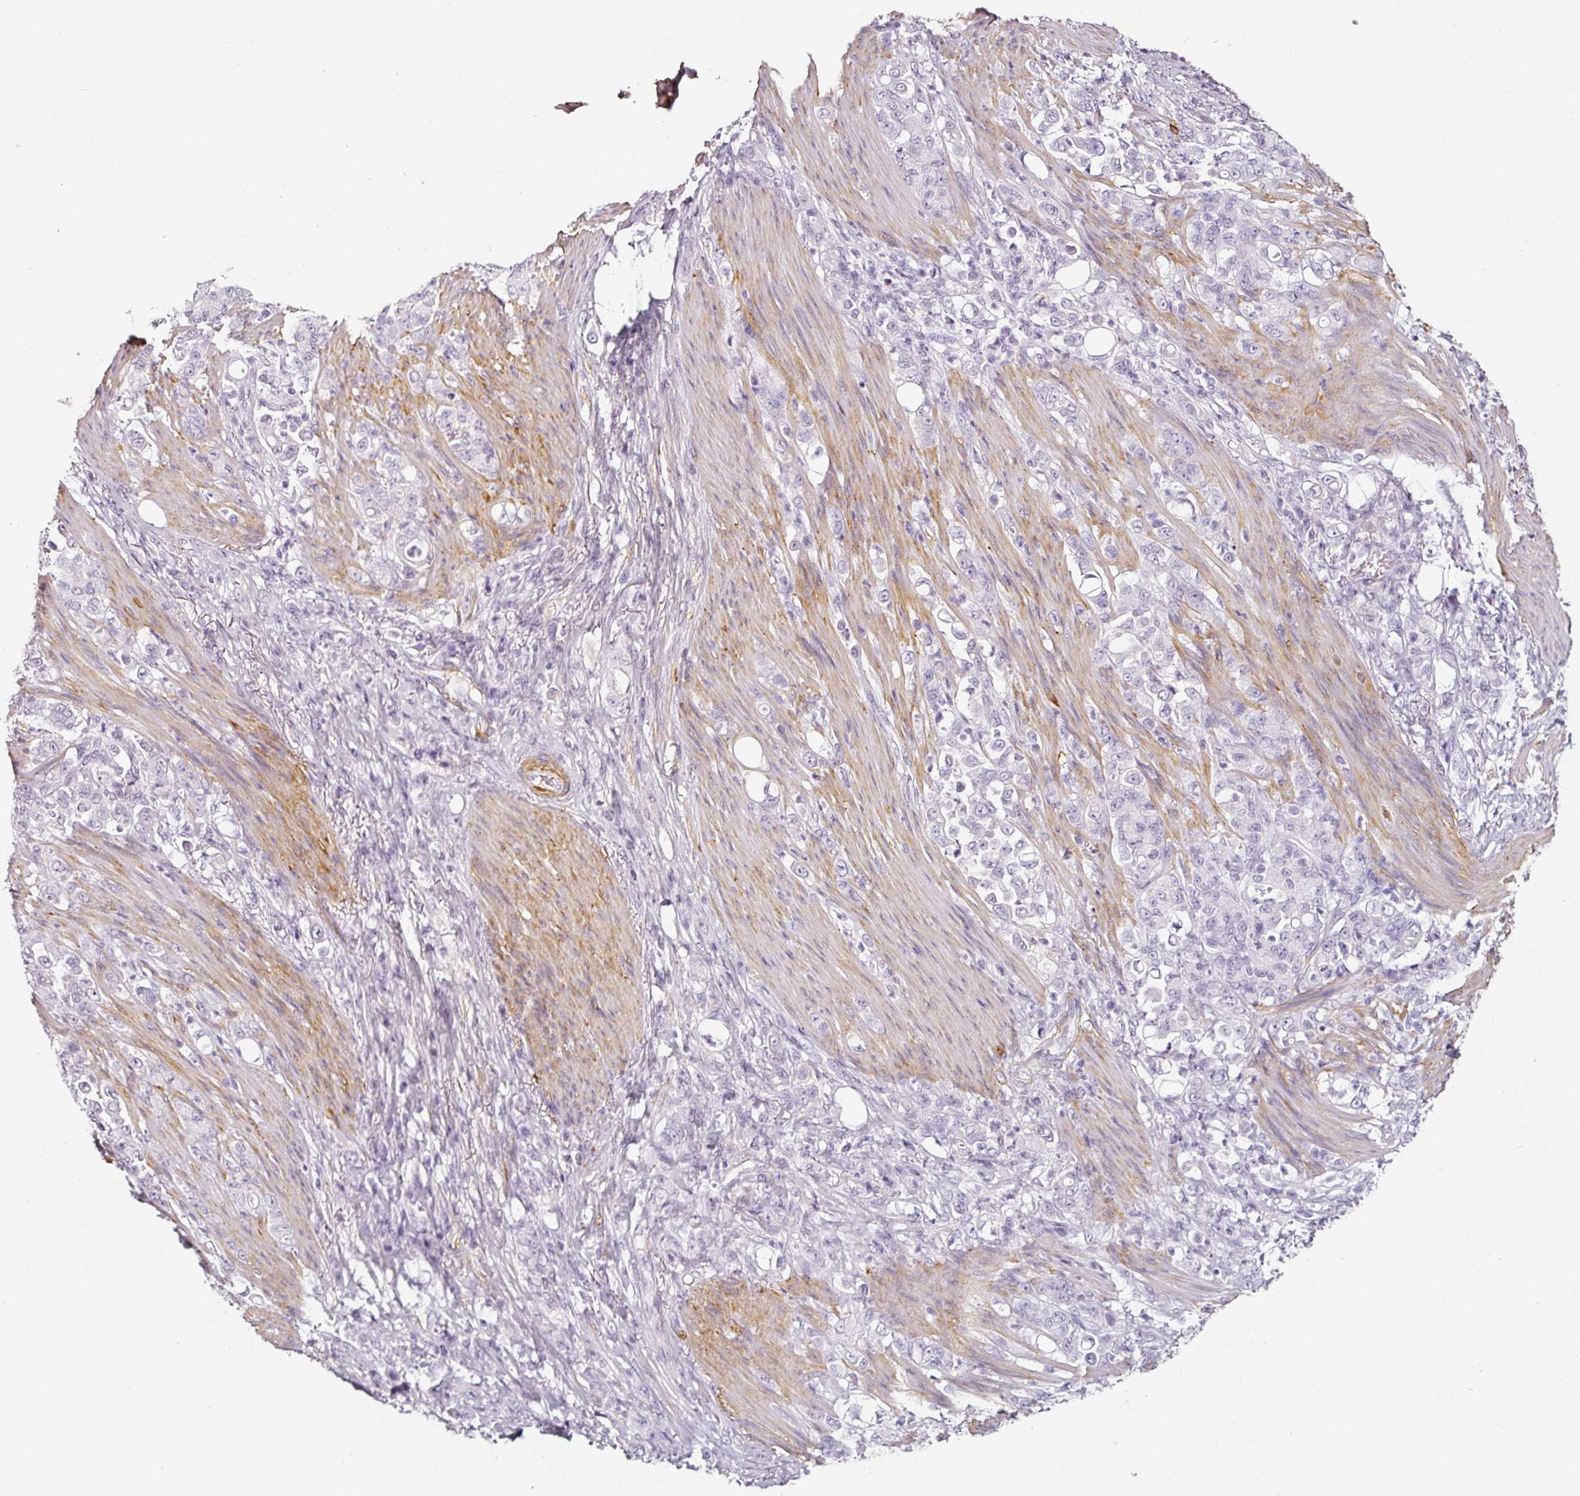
{"staining": {"intensity": "negative", "quantity": "none", "location": "none"}, "tissue": "stomach cancer", "cell_type": "Tumor cells", "image_type": "cancer", "snomed": [{"axis": "morphology", "description": "Adenocarcinoma, NOS"}, {"axis": "topography", "description": "Stomach"}], "caption": "Stomach cancer (adenocarcinoma) was stained to show a protein in brown. There is no significant staining in tumor cells.", "gene": "CAP2", "patient": {"sex": "female", "age": 79}}